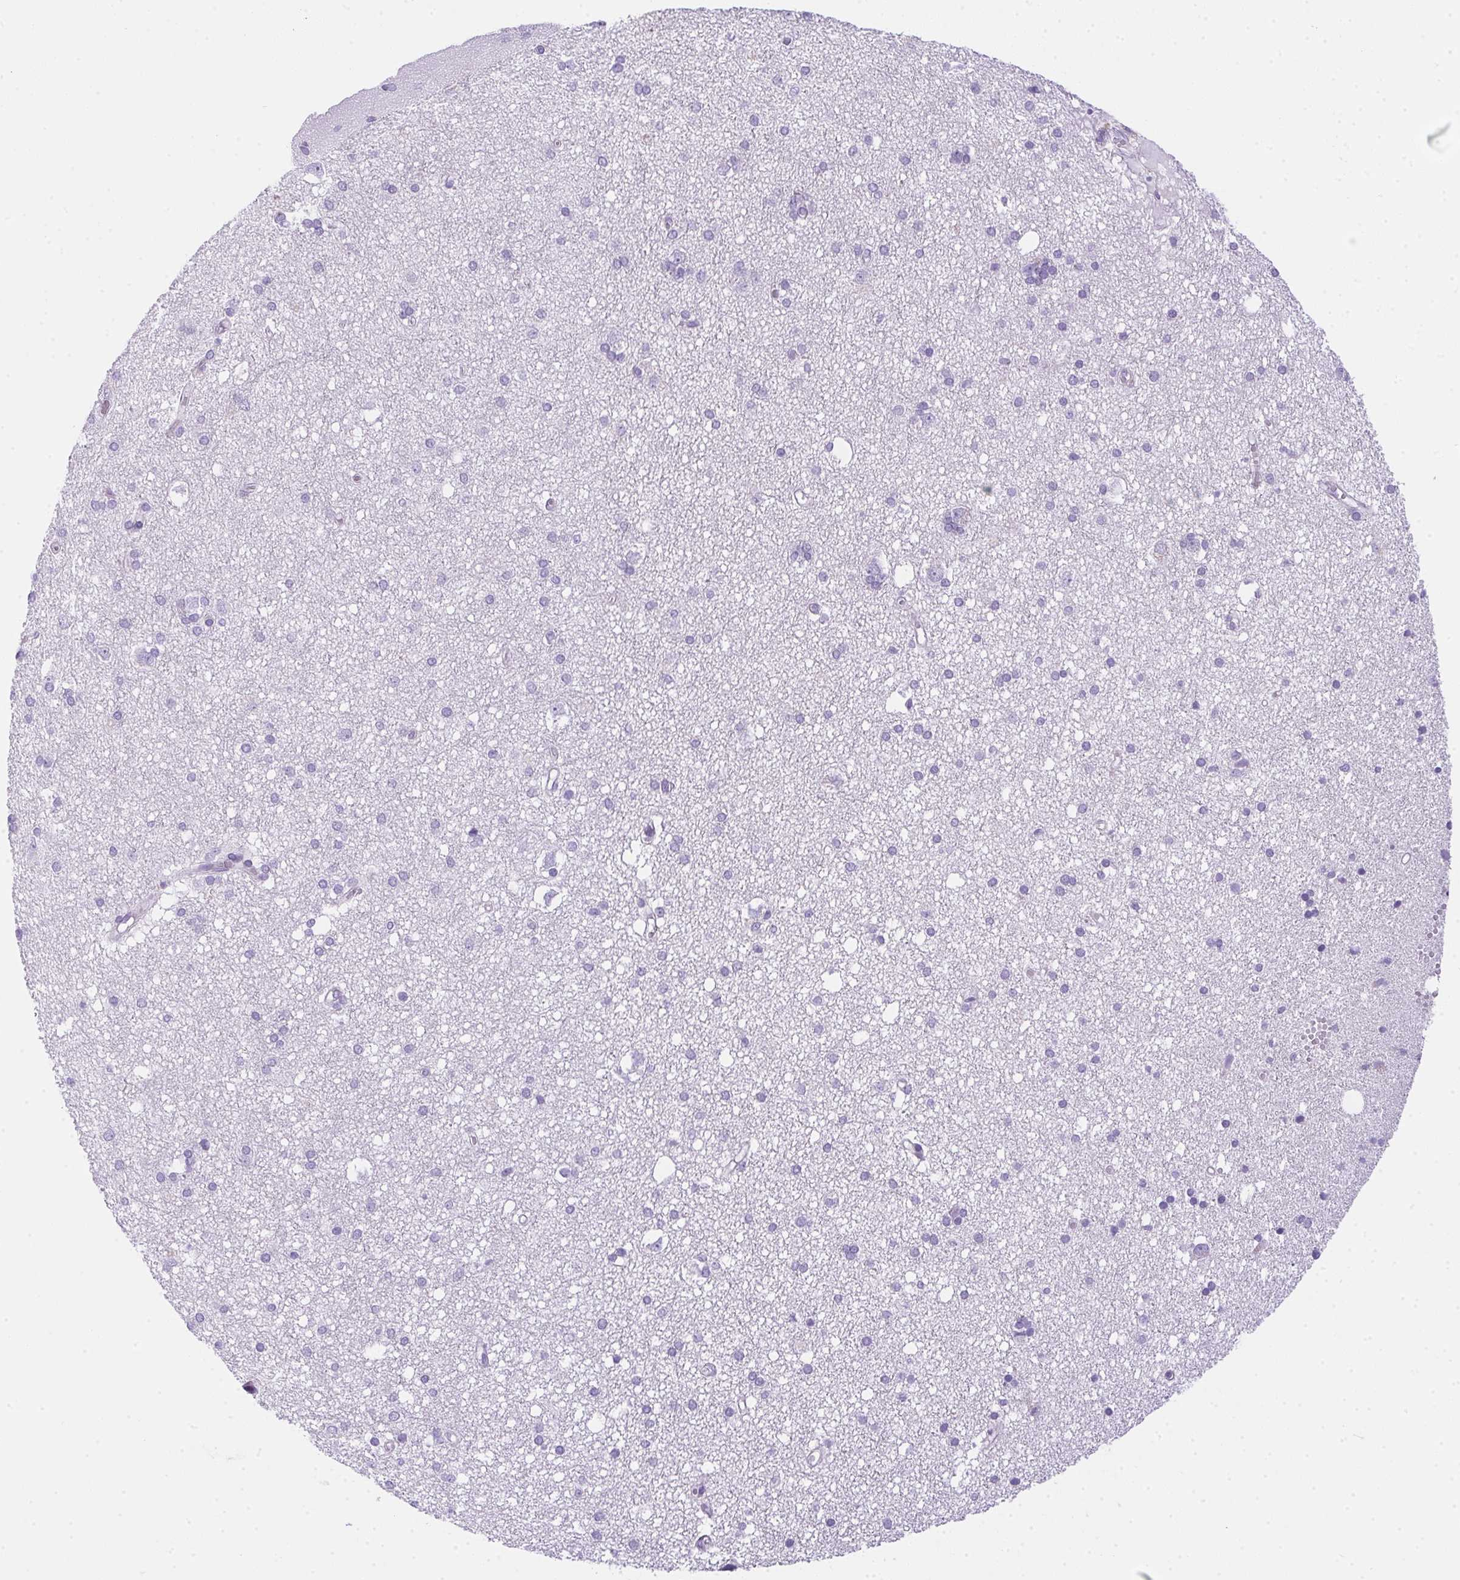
{"staining": {"intensity": "negative", "quantity": "none", "location": "none"}, "tissue": "cerebral cortex", "cell_type": "Endothelial cells", "image_type": "normal", "snomed": [{"axis": "morphology", "description": "Normal tissue, NOS"}, {"axis": "morphology", "description": "Glioma, malignant, High grade"}, {"axis": "topography", "description": "Cerebral cortex"}], "caption": "High power microscopy photomicrograph of an immunohistochemistry micrograph of unremarkable cerebral cortex, revealing no significant positivity in endothelial cells.", "gene": "SPACA5B", "patient": {"sex": "male", "age": 71}}